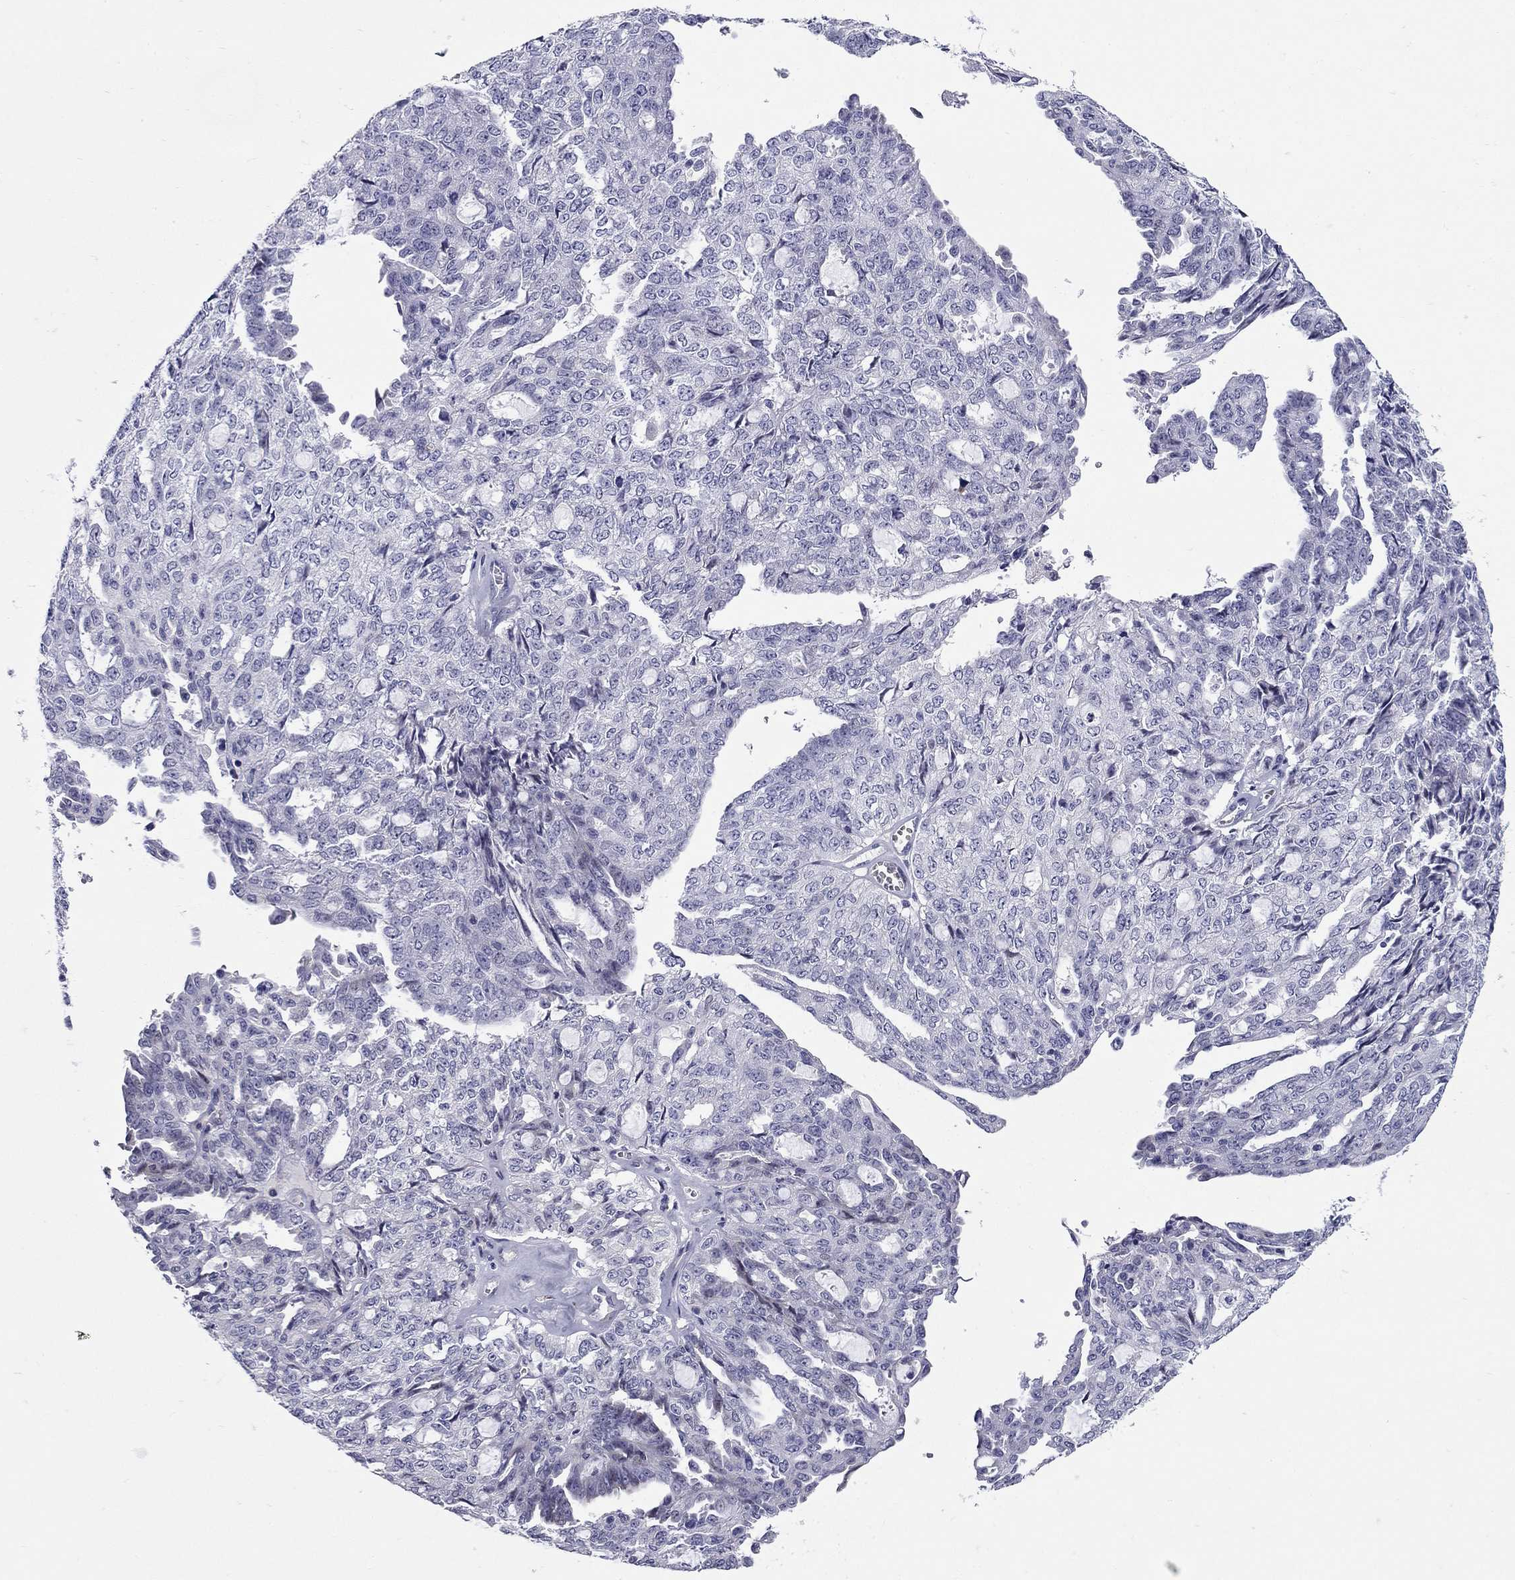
{"staining": {"intensity": "negative", "quantity": "none", "location": "none"}, "tissue": "ovarian cancer", "cell_type": "Tumor cells", "image_type": "cancer", "snomed": [{"axis": "morphology", "description": "Cystadenocarcinoma, serous, NOS"}, {"axis": "topography", "description": "Ovary"}], "caption": "A histopathology image of ovarian cancer (serous cystadenocarcinoma) stained for a protein demonstrates no brown staining in tumor cells.", "gene": "C8orf88", "patient": {"sex": "female", "age": 71}}